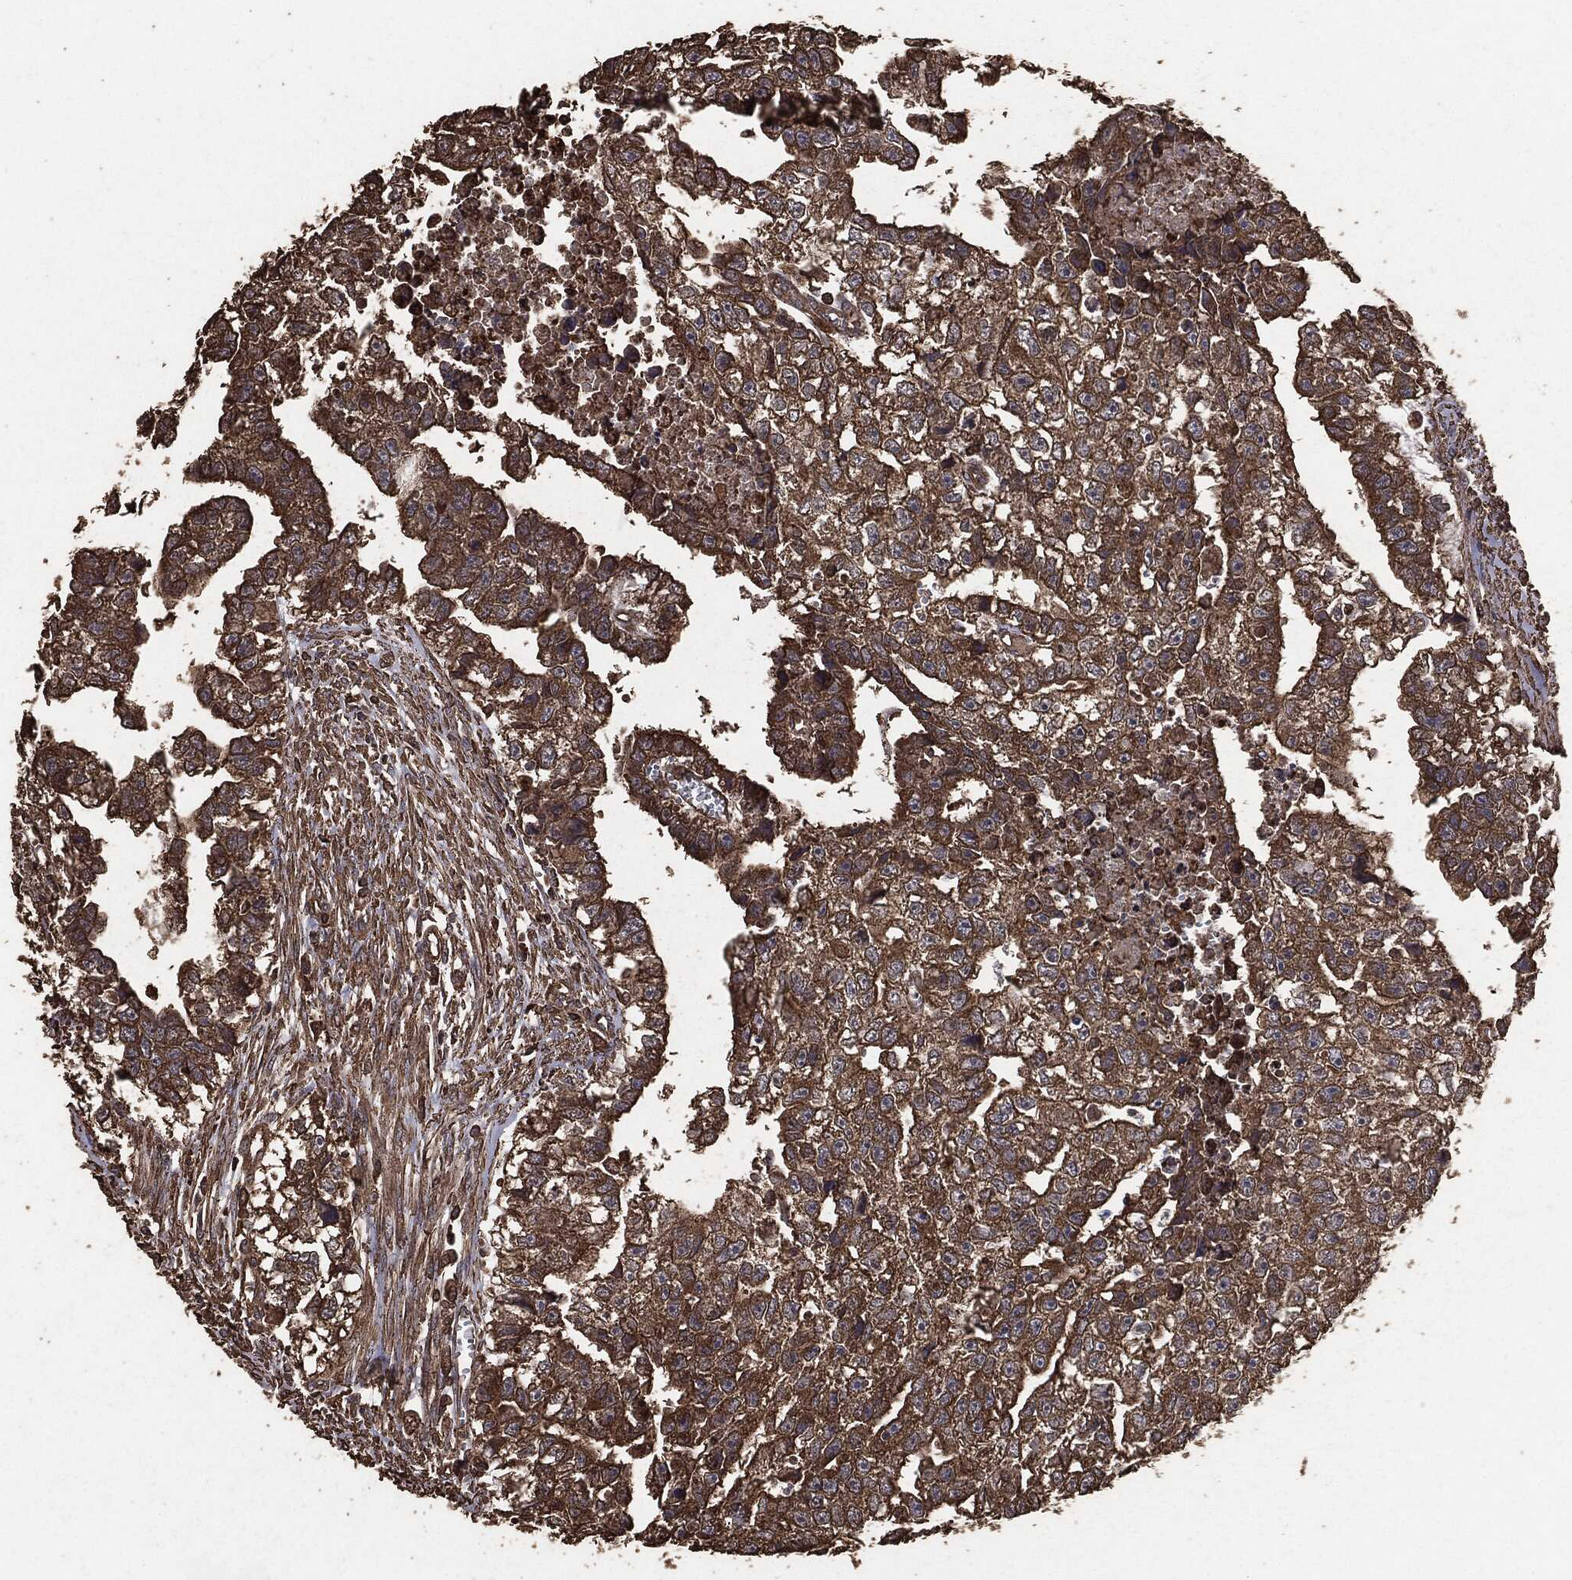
{"staining": {"intensity": "strong", "quantity": ">75%", "location": "cytoplasmic/membranous"}, "tissue": "testis cancer", "cell_type": "Tumor cells", "image_type": "cancer", "snomed": [{"axis": "morphology", "description": "Carcinoma, Embryonal, NOS"}, {"axis": "morphology", "description": "Teratoma, malignant, NOS"}, {"axis": "topography", "description": "Testis"}], "caption": "A micrograph showing strong cytoplasmic/membranous positivity in about >75% of tumor cells in malignant teratoma (testis), as visualized by brown immunohistochemical staining.", "gene": "MTOR", "patient": {"sex": "male", "age": 44}}